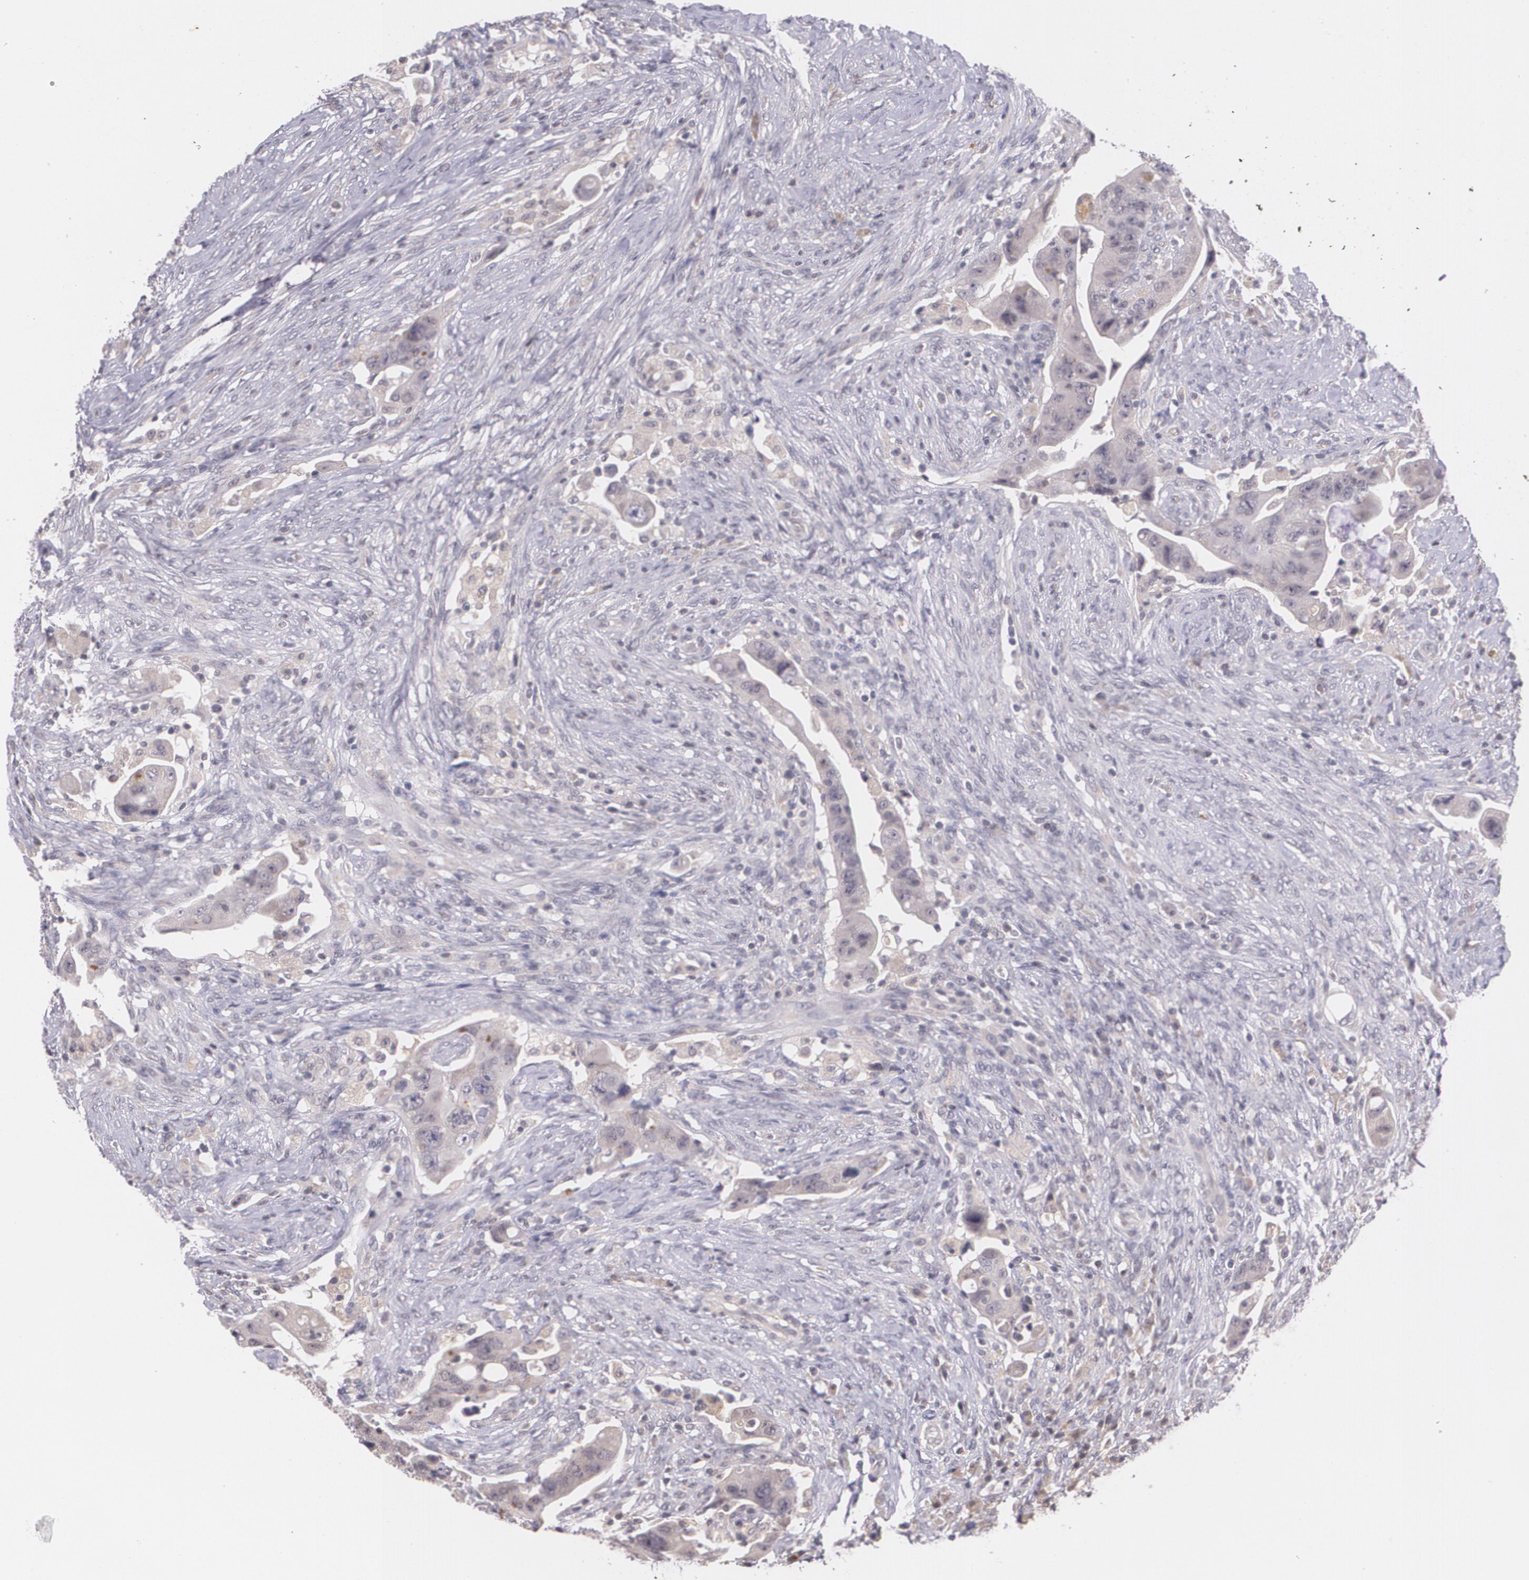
{"staining": {"intensity": "weak", "quantity": ">75%", "location": "cytoplasmic/membranous"}, "tissue": "colorectal cancer", "cell_type": "Tumor cells", "image_type": "cancer", "snomed": [{"axis": "morphology", "description": "Adenocarcinoma, NOS"}, {"axis": "topography", "description": "Rectum"}], "caption": "Immunohistochemistry (DAB) staining of colorectal adenocarcinoma shows weak cytoplasmic/membranous protein expression in about >75% of tumor cells. The protein of interest is stained brown, and the nuclei are stained in blue (DAB (3,3'-diaminobenzidine) IHC with brightfield microscopy, high magnification).", "gene": "TM4SF1", "patient": {"sex": "female", "age": 71}}